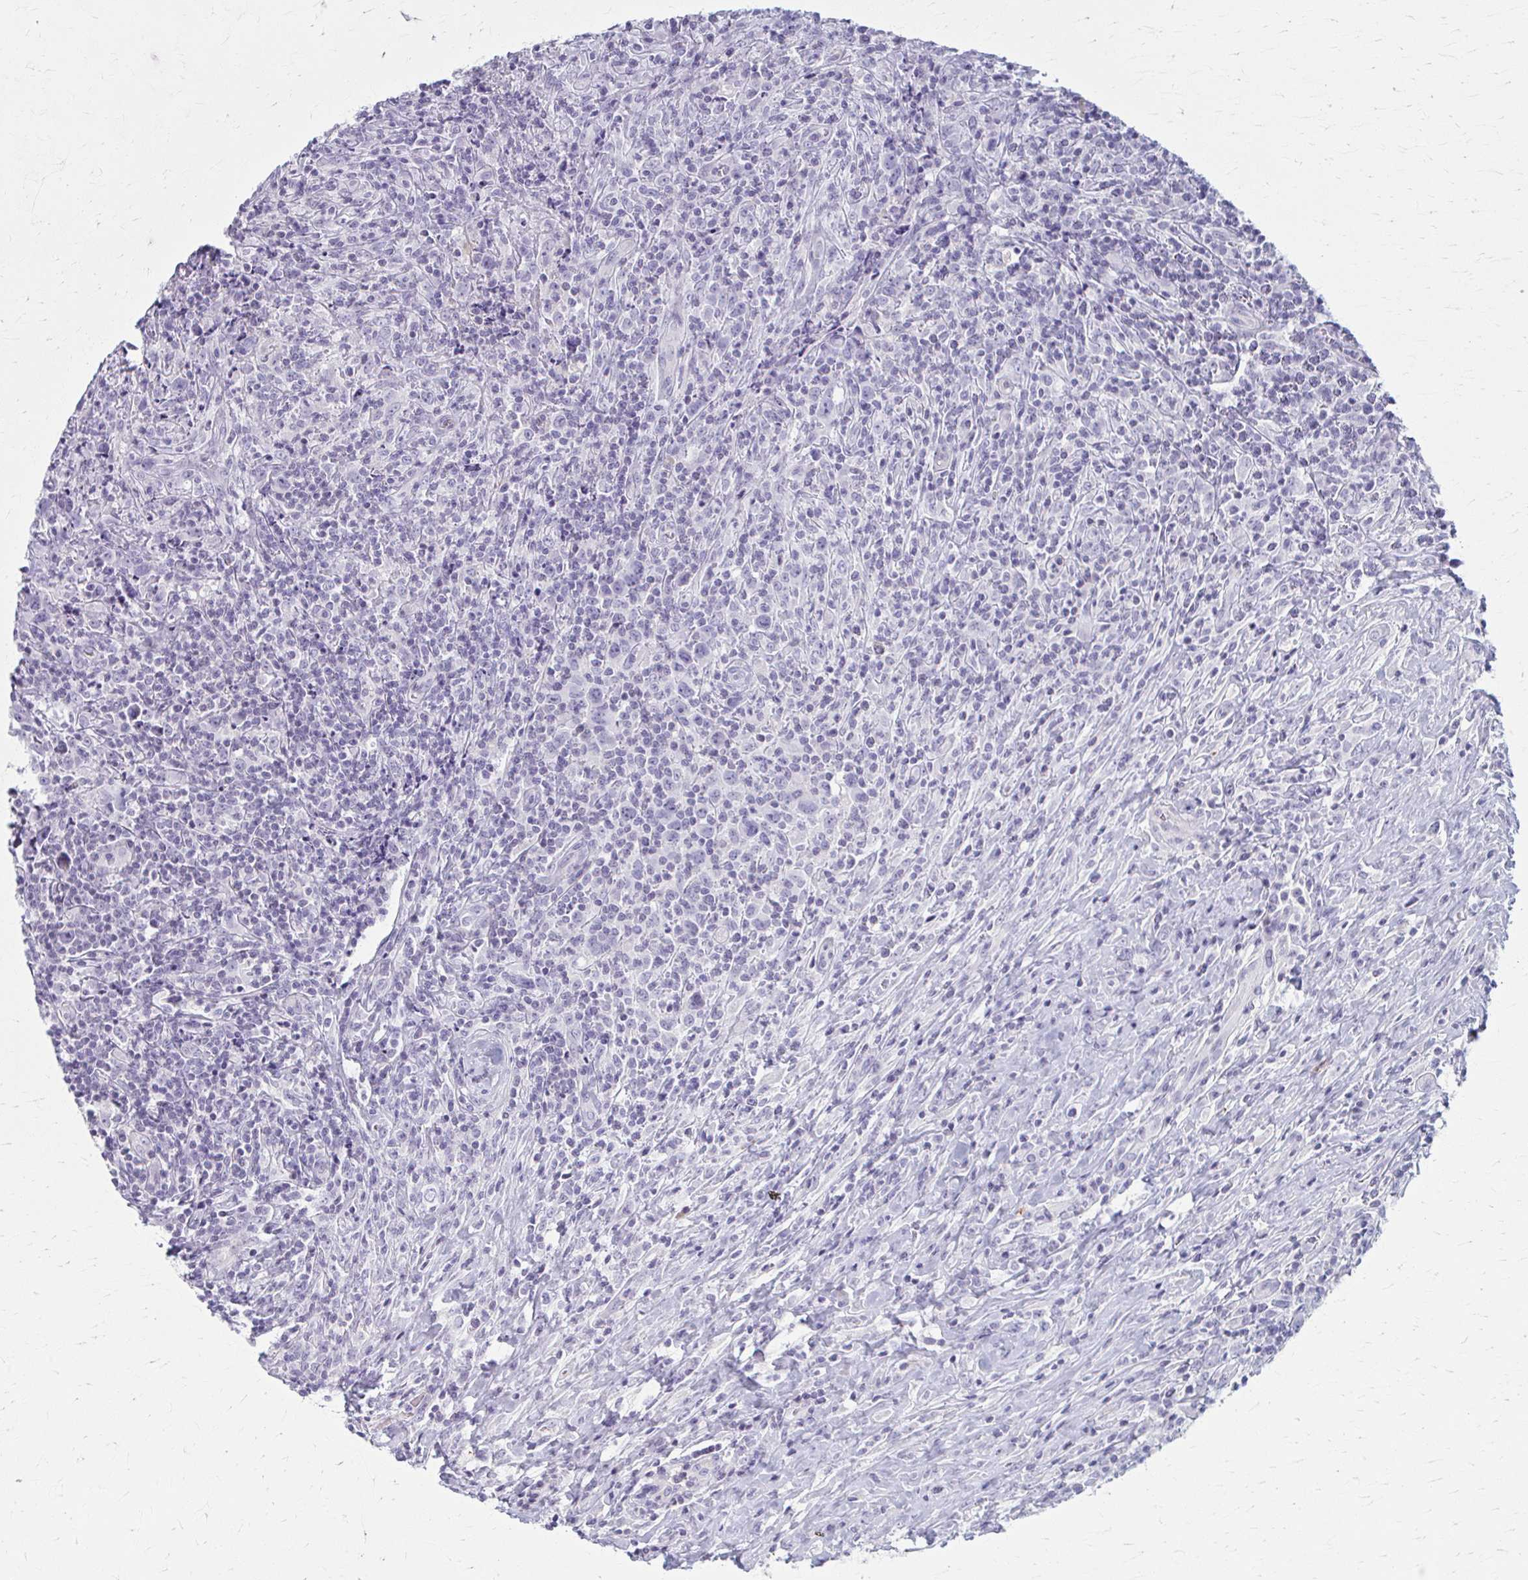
{"staining": {"intensity": "negative", "quantity": "none", "location": "none"}, "tissue": "lymphoma", "cell_type": "Tumor cells", "image_type": "cancer", "snomed": [{"axis": "morphology", "description": "Hodgkin's disease, NOS"}, {"axis": "topography", "description": "Lymph node"}], "caption": "DAB (3,3'-diaminobenzidine) immunohistochemical staining of Hodgkin's disease exhibits no significant positivity in tumor cells.", "gene": "LDLRAP1", "patient": {"sex": "female", "age": 18}}